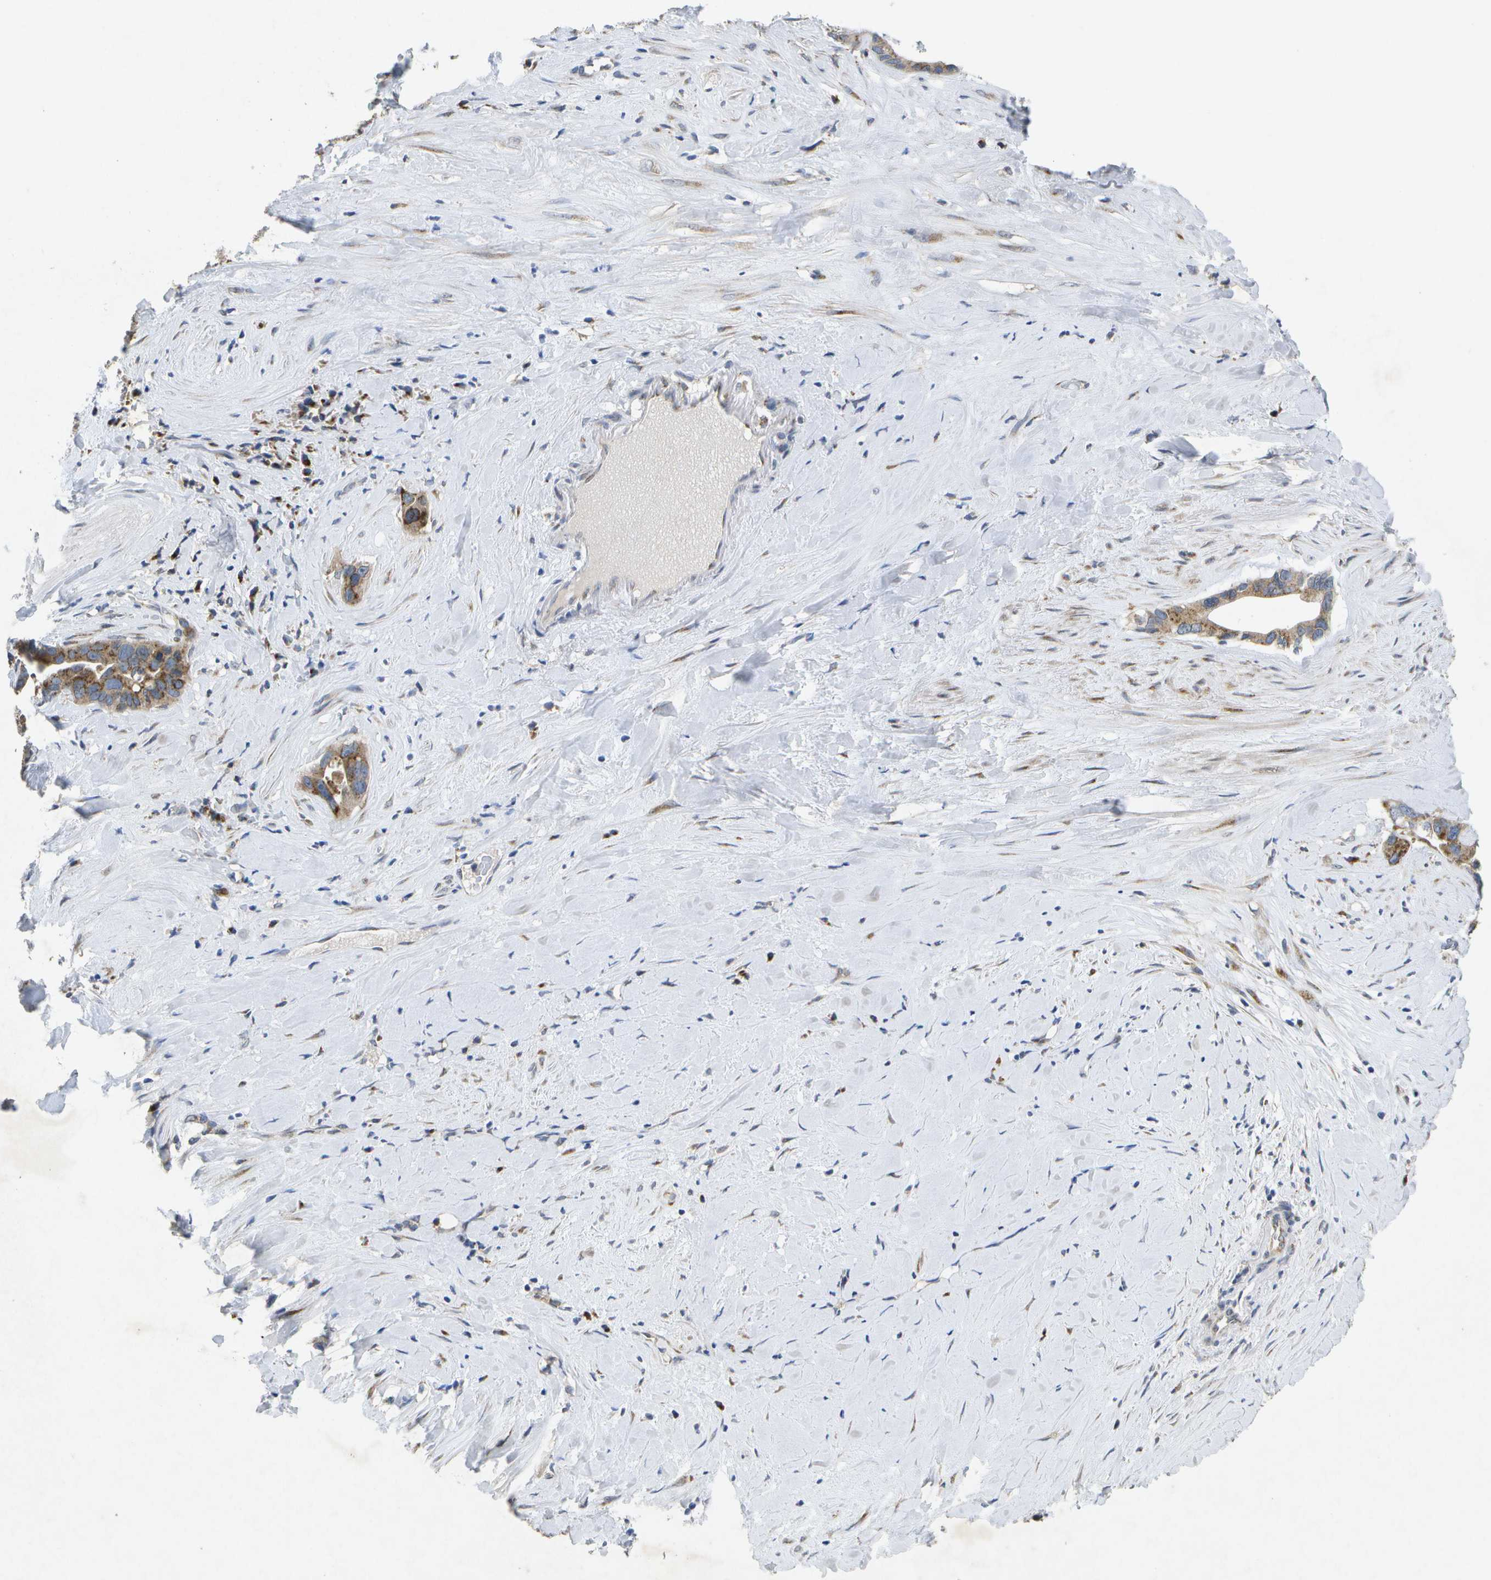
{"staining": {"intensity": "moderate", "quantity": ">75%", "location": "cytoplasmic/membranous"}, "tissue": "liver cancer", "cell_type": "Tumor cells", "image_type": "cancer", "snomed": [{"axis": "morphology", "description": "Cholangiocarcinoma"}, {"axis": "topography", "description": "Liver"}], "caption": "An IHC histopathology image of neoplastic tissue is shown. Protein staining in brown shows moderate cytoplasmic/membranous positivity in liver cancer (cholangiocarcinoma) within tumor cells.", "gene": "KDELR1", "patient": {"sex": "female", "age": 65}}